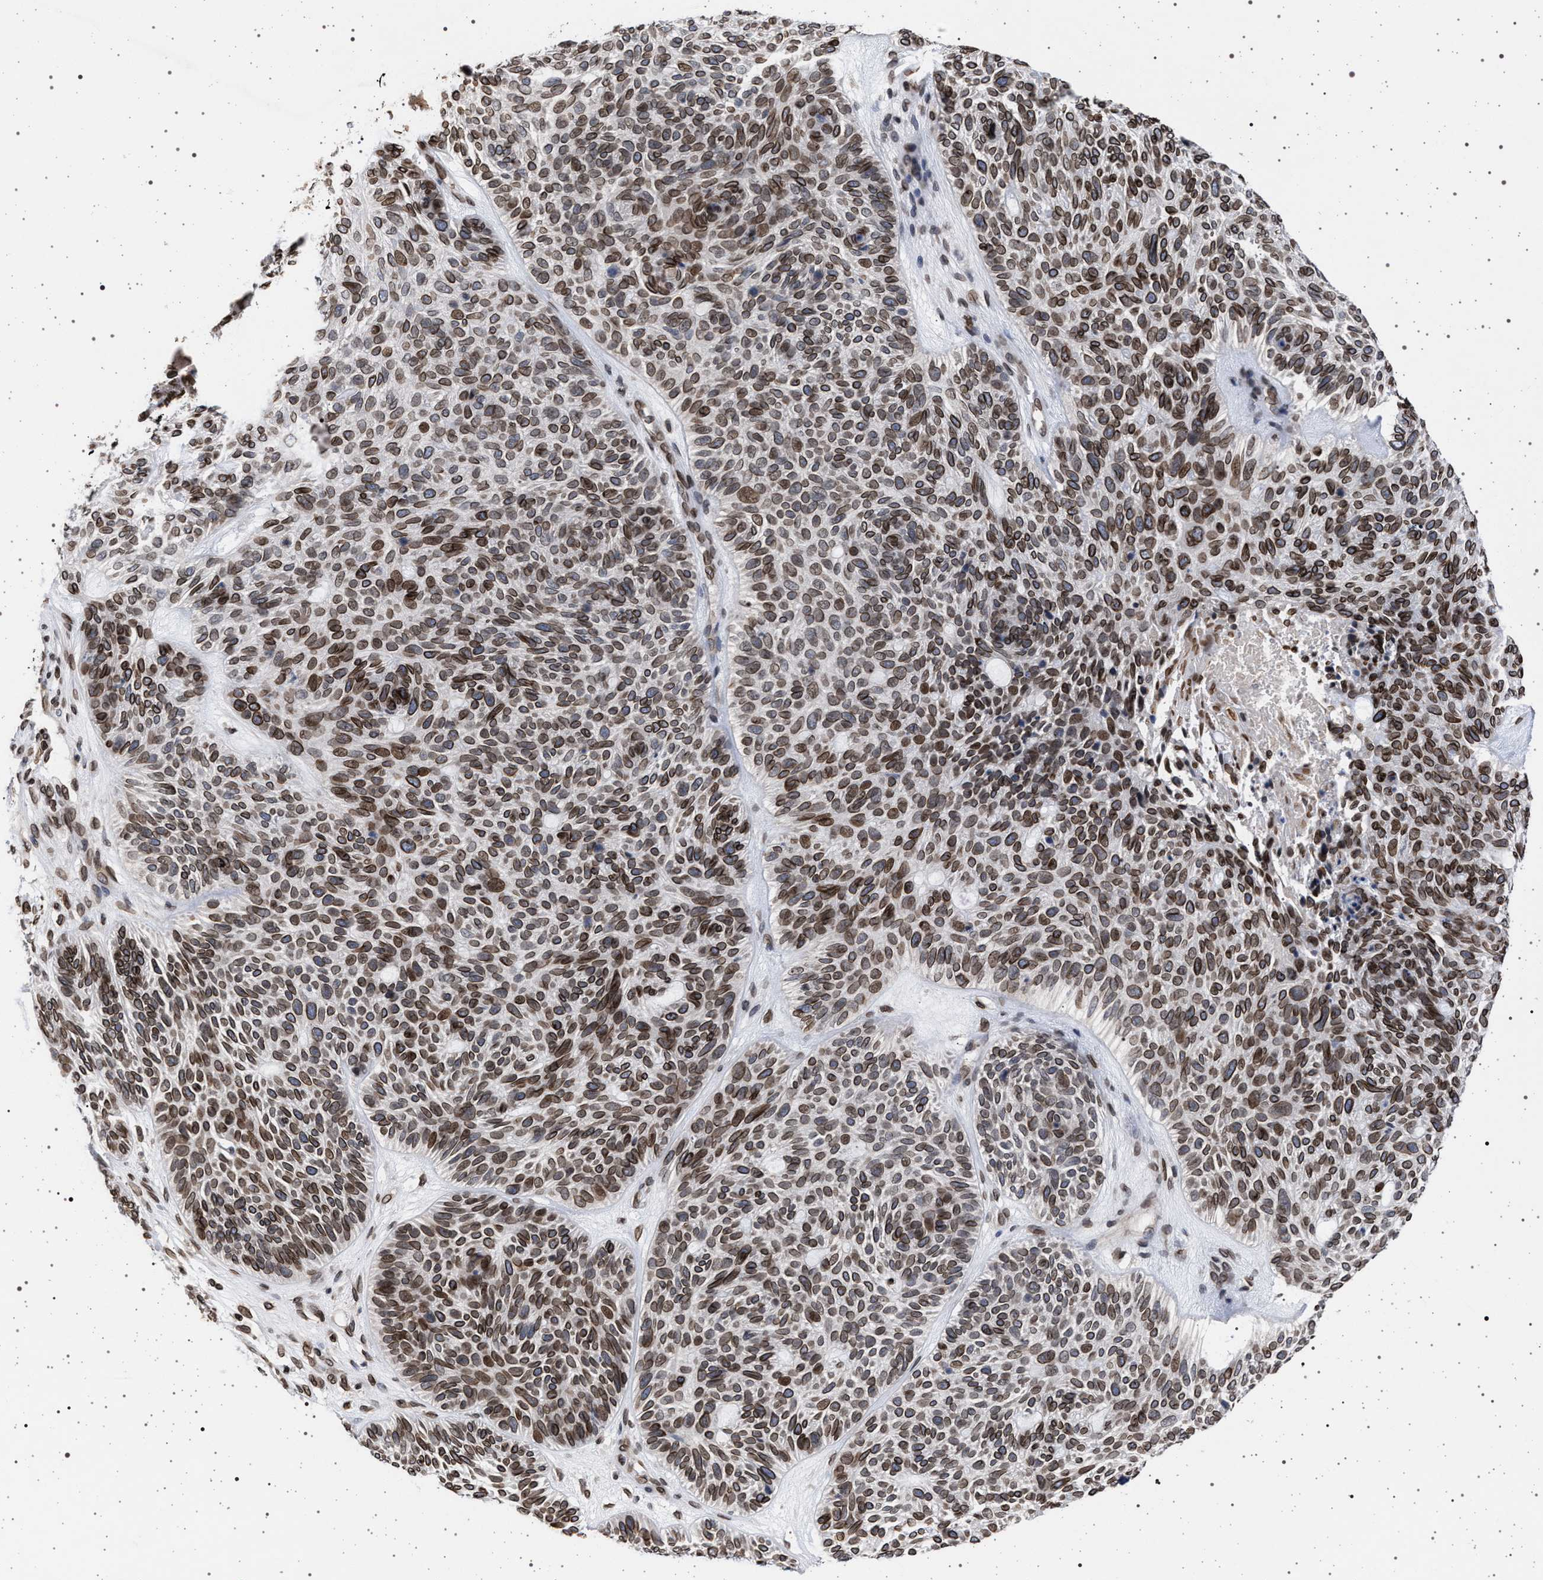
{"staining": {"intensity": "moderate", "quantity": ">75%", "location": "cytoplasmic/membranous,nuclear"}, "tissue": "skin cancer", "cell_type": "Tumor cells", "image_type": "cancer", "snomed": [{"axis": "morphology", "description": "Basal cell carcinoma"}, {"axis": "topography", "description": "Skin"}], "caption": "Immunohistochemical staining of skin cancer exhibits moderate cytoplasmic/membranous and nuclear protein expression in approximately >75% of tumor cells. The staining was performed using DAB to visualize the protein expression in brown, while the nuclei were stained in blue with hematoxylin (Magnification: 20x).", "gene": "ING2", "patient": {"sex": "male", "age": 55}}